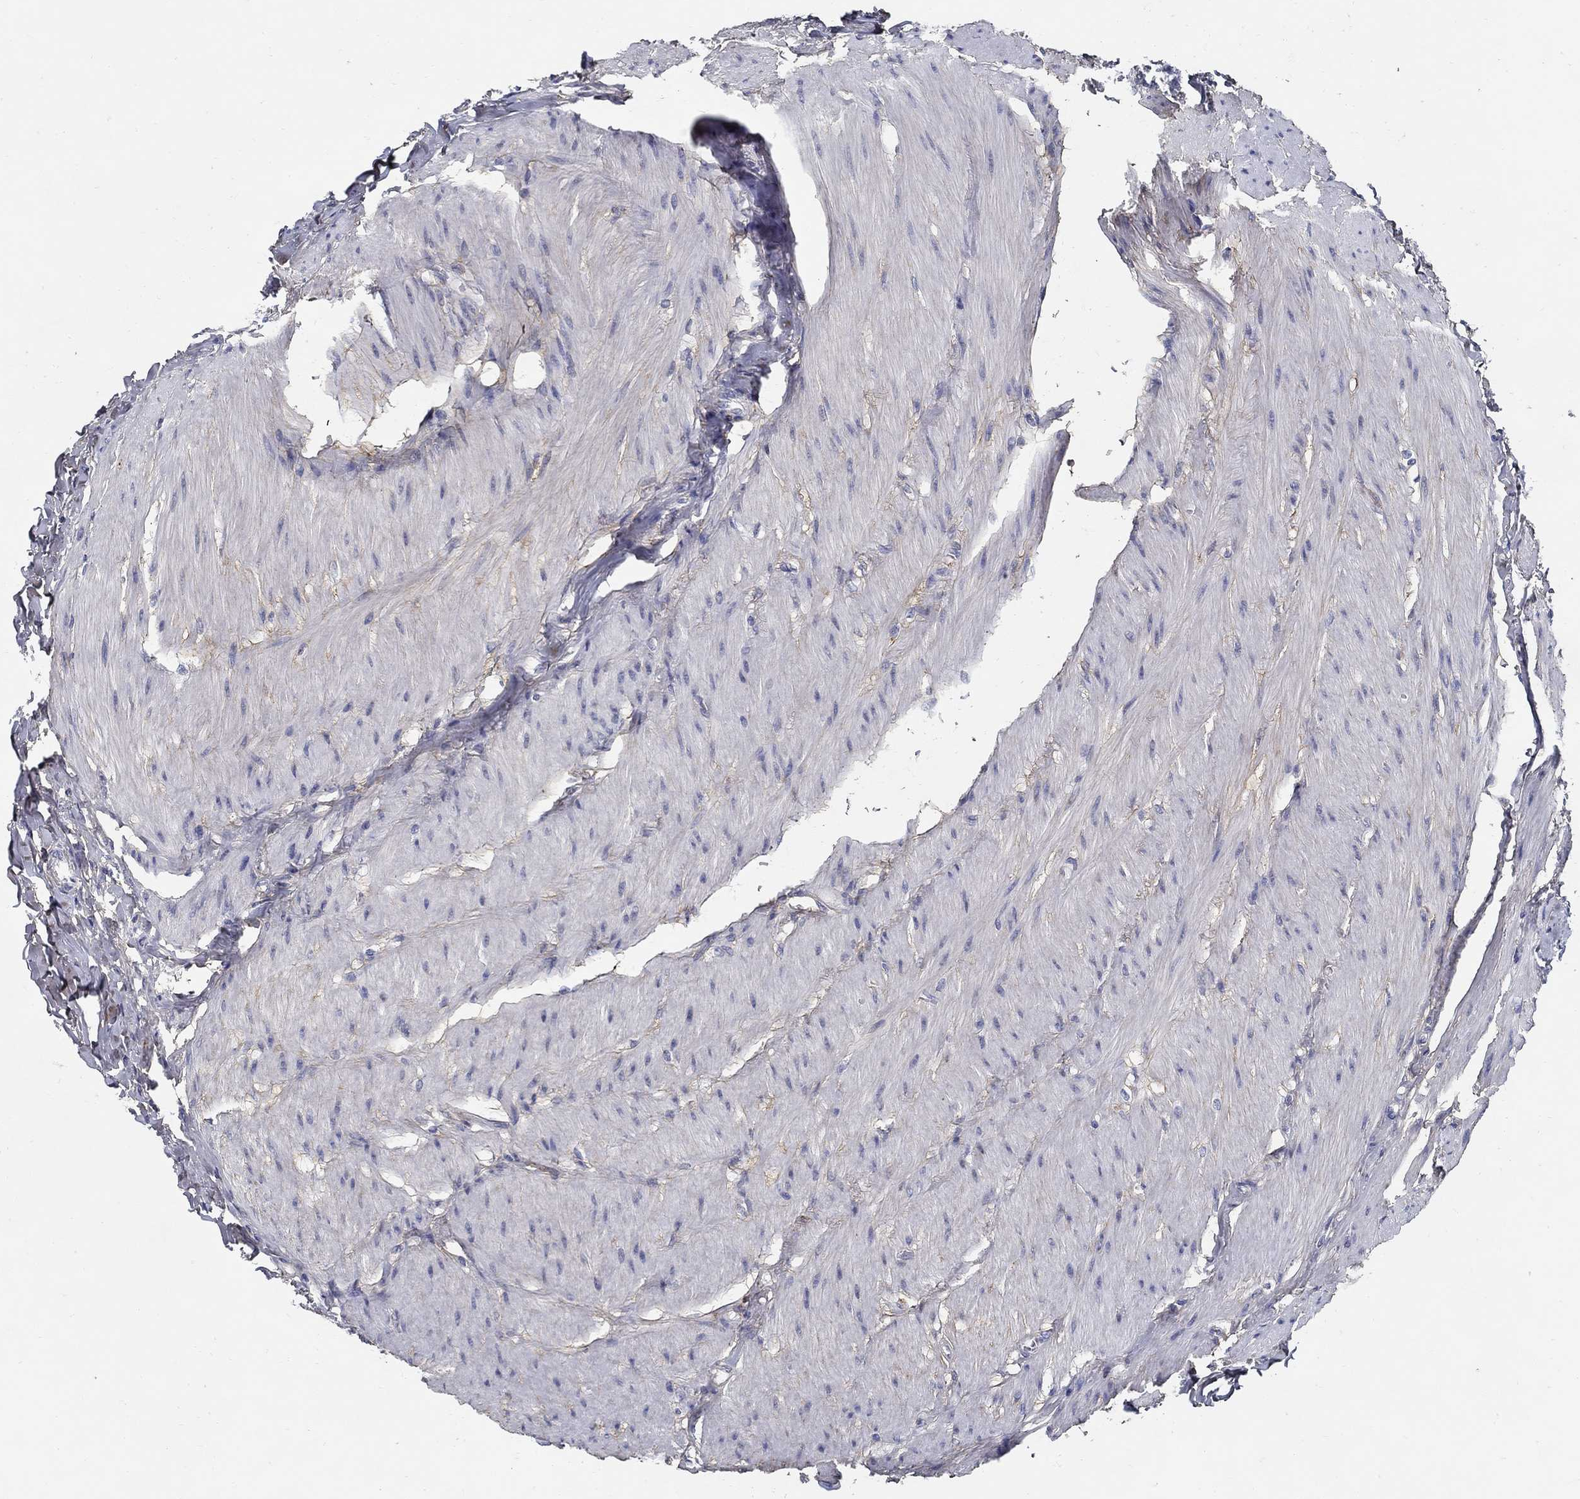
{"staining": {"intensity": "negative", "quantity": "none", "location": "none"}, "tissue": "colon", "cell_type": "Endothelial cells", "image_type": "normal", "snomed": [{"axis": "morphology", "description": "Normal tissue, NOS"}, {"axis": "topography", "description": "Colon"}], "caption": "This is a histopathology image of immunohistochemistry (IHC) staining of benign colon, which shows no expression in endothelial cells. (DAB (3,3'-diaminobenzidine) immunohistochemistry (IHC), high magnification).", "gene": "TGFBI", "patient": {"sex": "female", "age": 65}}